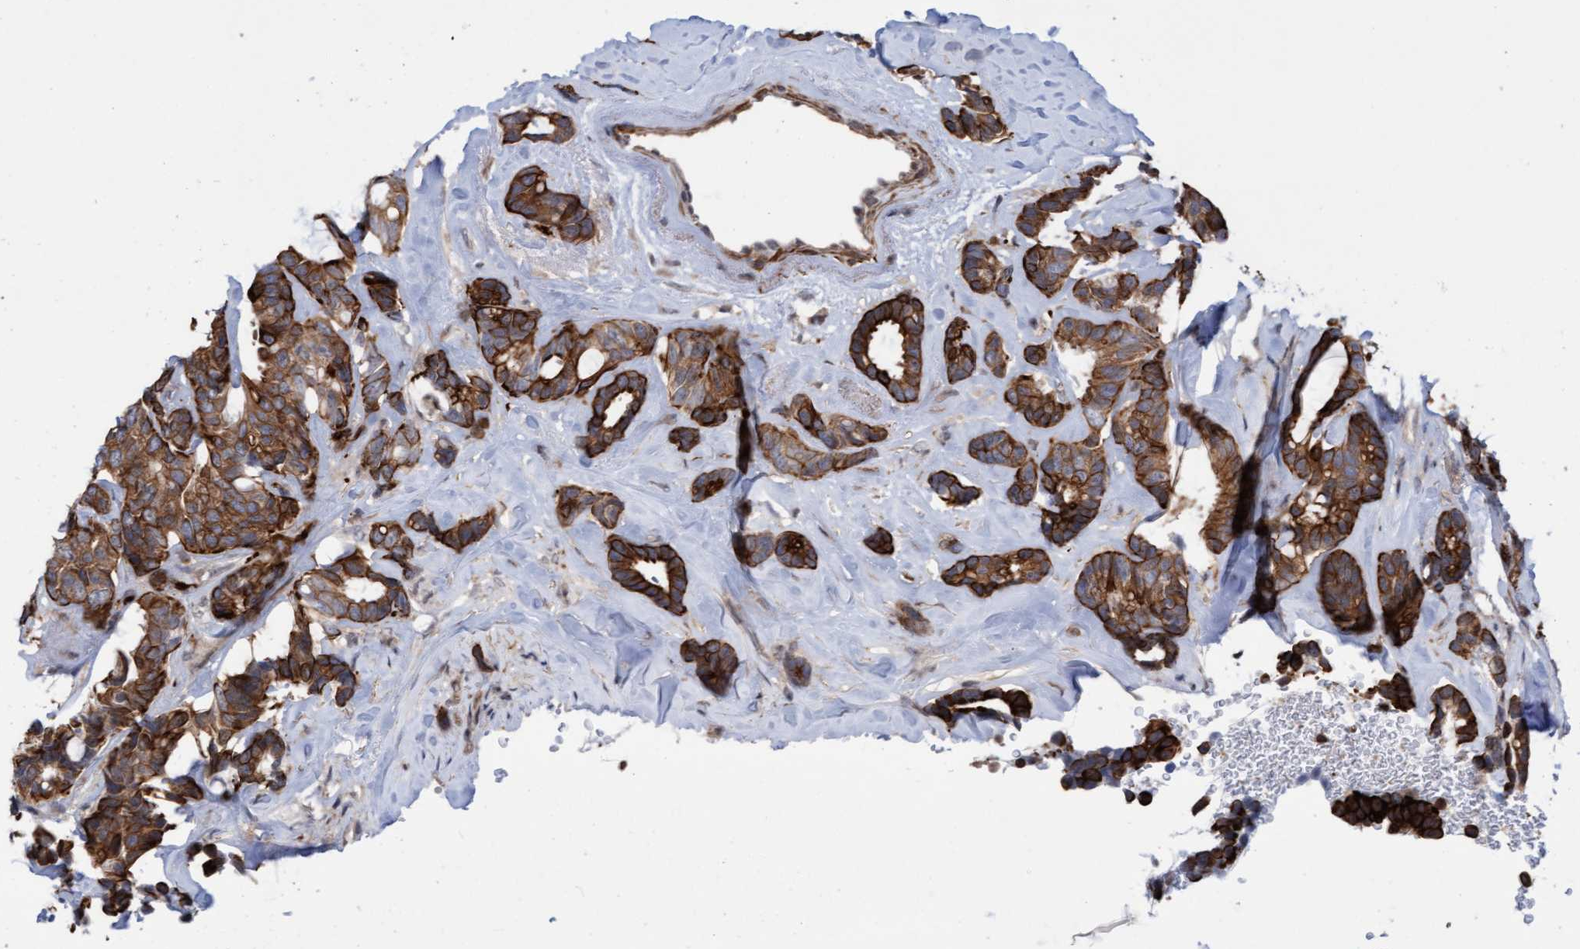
{"staining": {"intensity": "strong", "quantity": ">75%", "location": "cytoplasmic/membranous"}, "tissue": "breast cancer", "cell_type": "Tumor cells", "image_type": "cancer", "snomed": [{"axis": "morphology", "description": "Duct carcinoma"}, {"axis": "topography", "description": "Breast"}], "caption": "This photomicrograph demonstrates IHC staining of human breast cancer (invasive ductal carcinoma), with high strong cytoplasmic/membranous positivity in about >75% of tumor cells.", "gene": "RAP1GAP2", "patient": {"sex": "female", "age": 87}}